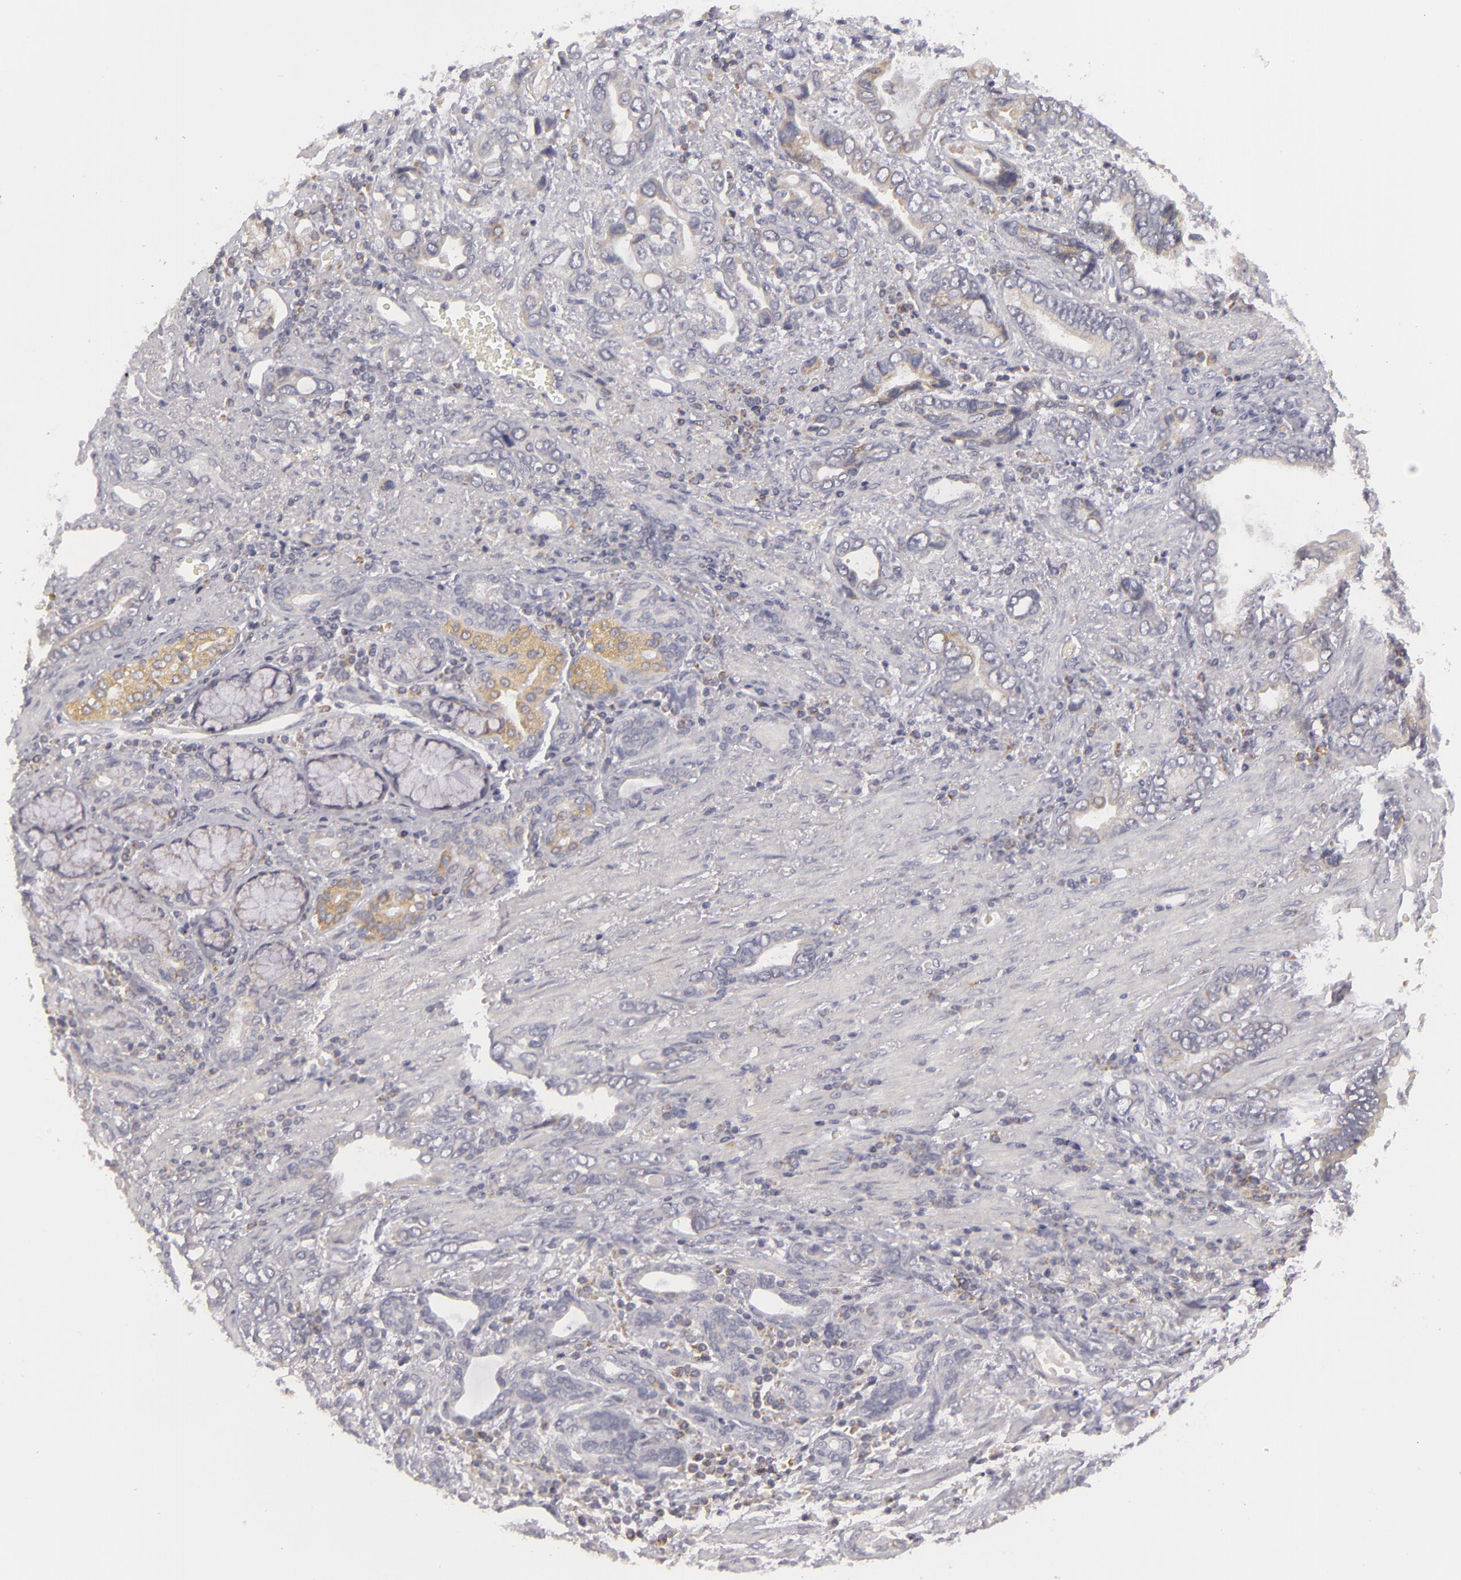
{"staining": {"intensity": "weak", "quantity": "25%-75%", "location": "cytoplasmic/membranous"}, "tissue": "stomach cancer", "cell_type": "Tumor cells", "image_type": "cancer", "snomed": [{"axis": "morphology", "description": "Adenocarcinoma, NOS"}, {"axis": "topography", "description": "Stomach"}], "caption": "Immunohistochemistry (DAB) staining of stomach cancer (adenocarcinoma) exhibits weak cytoplasmic/membranous protein positivity in approximately 25%-75% of tumor cells.", "gene": "ATP2B3", "patient": {"sex": "male", "age": 78}}